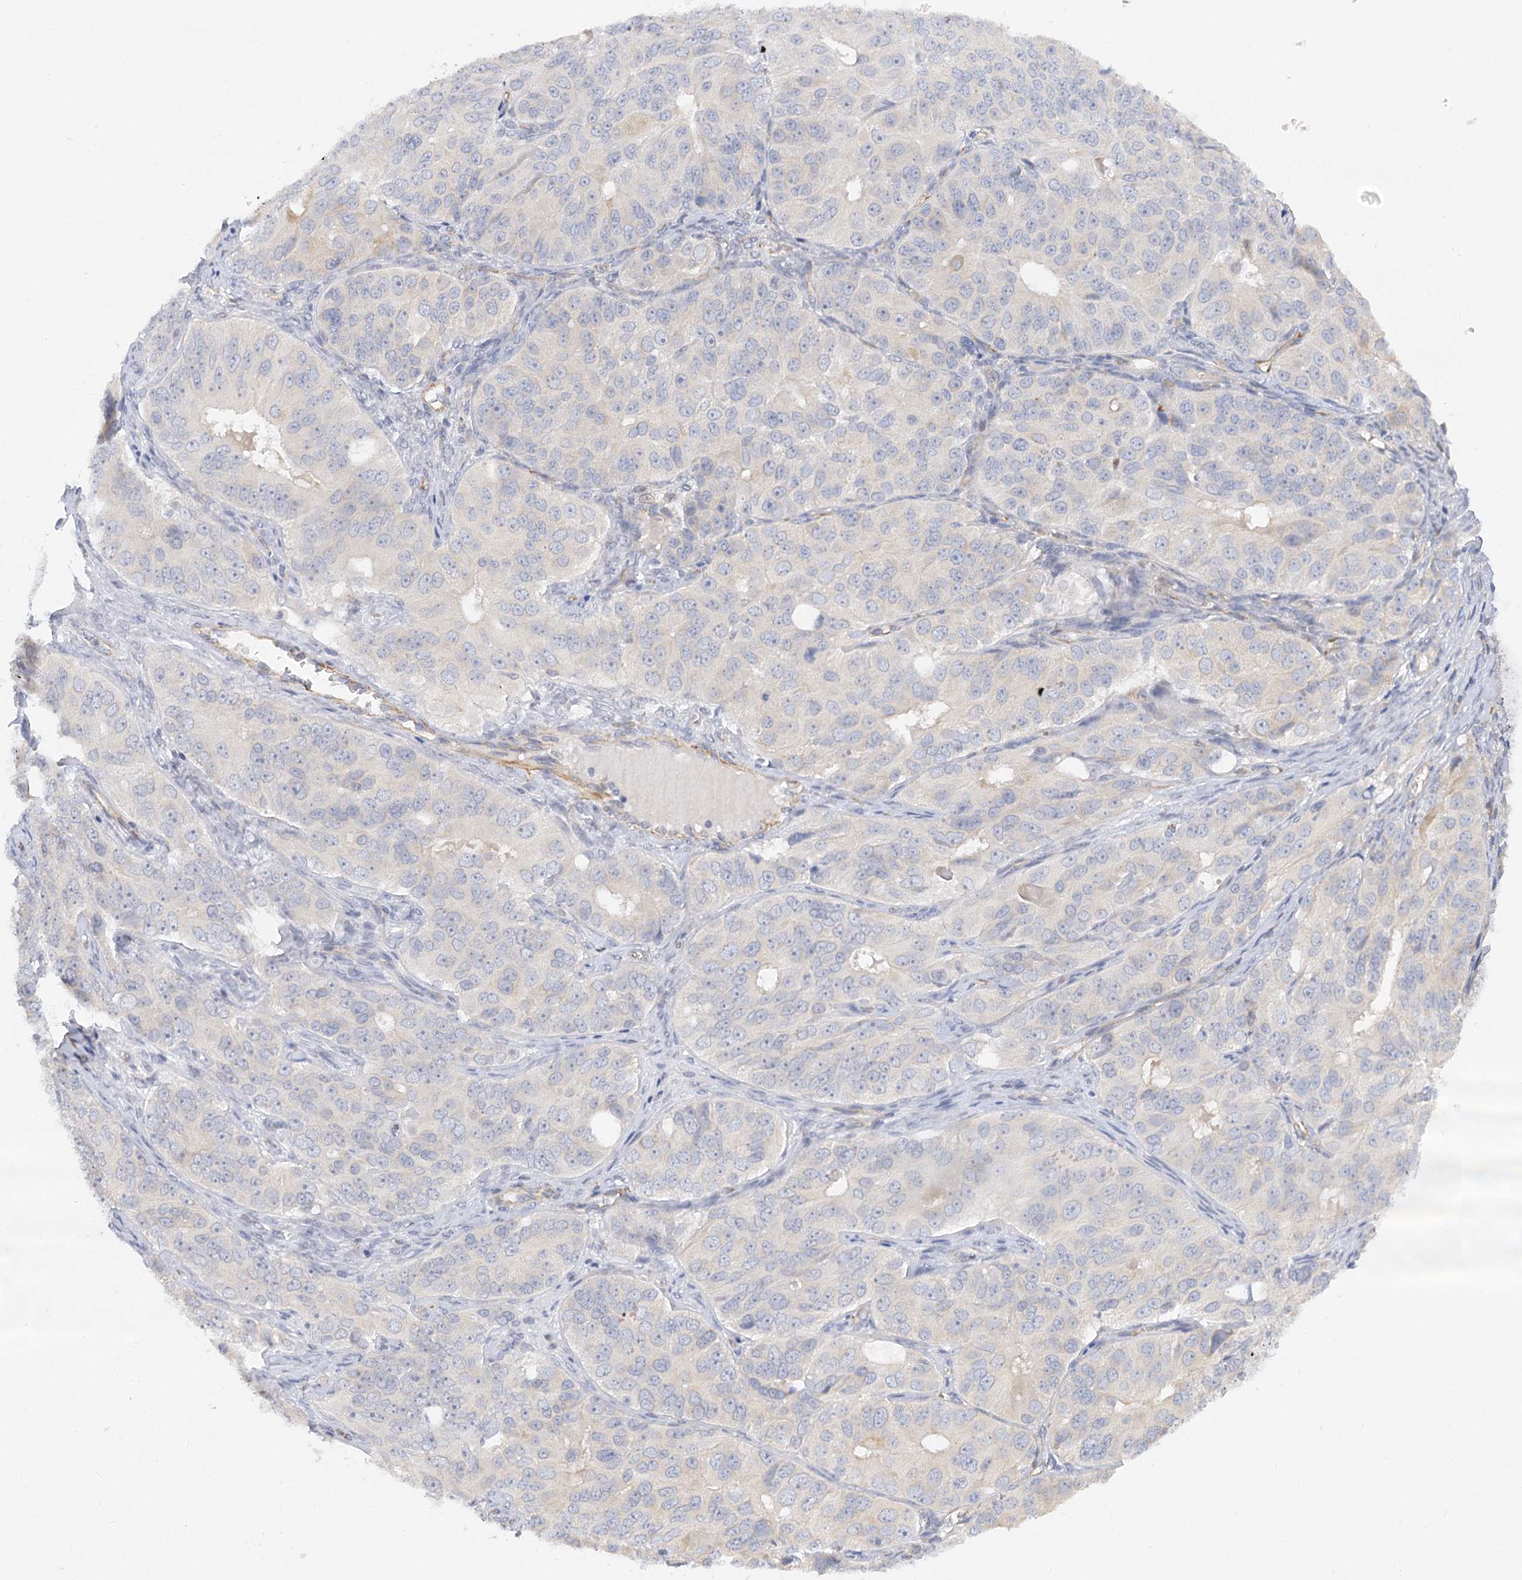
{"staining": {"intensity": "negative", "quantity": "none", "location": "none"}, "tissue": "ovarian cancer", "cell_type": "Tumor cells", "image_type": "cancer", "snomed": [{"axis": "morphology", "description": "Carcinoma, endometroid"}, {"axis": "topography", "description": "Ovary"}], "caption": "This is an immunohistochemistry micrograph of ovarian cancer. There is no positivity in tumor cells.", "gene": "NELL2", "patient": {"sex": "female", "age": 51}}